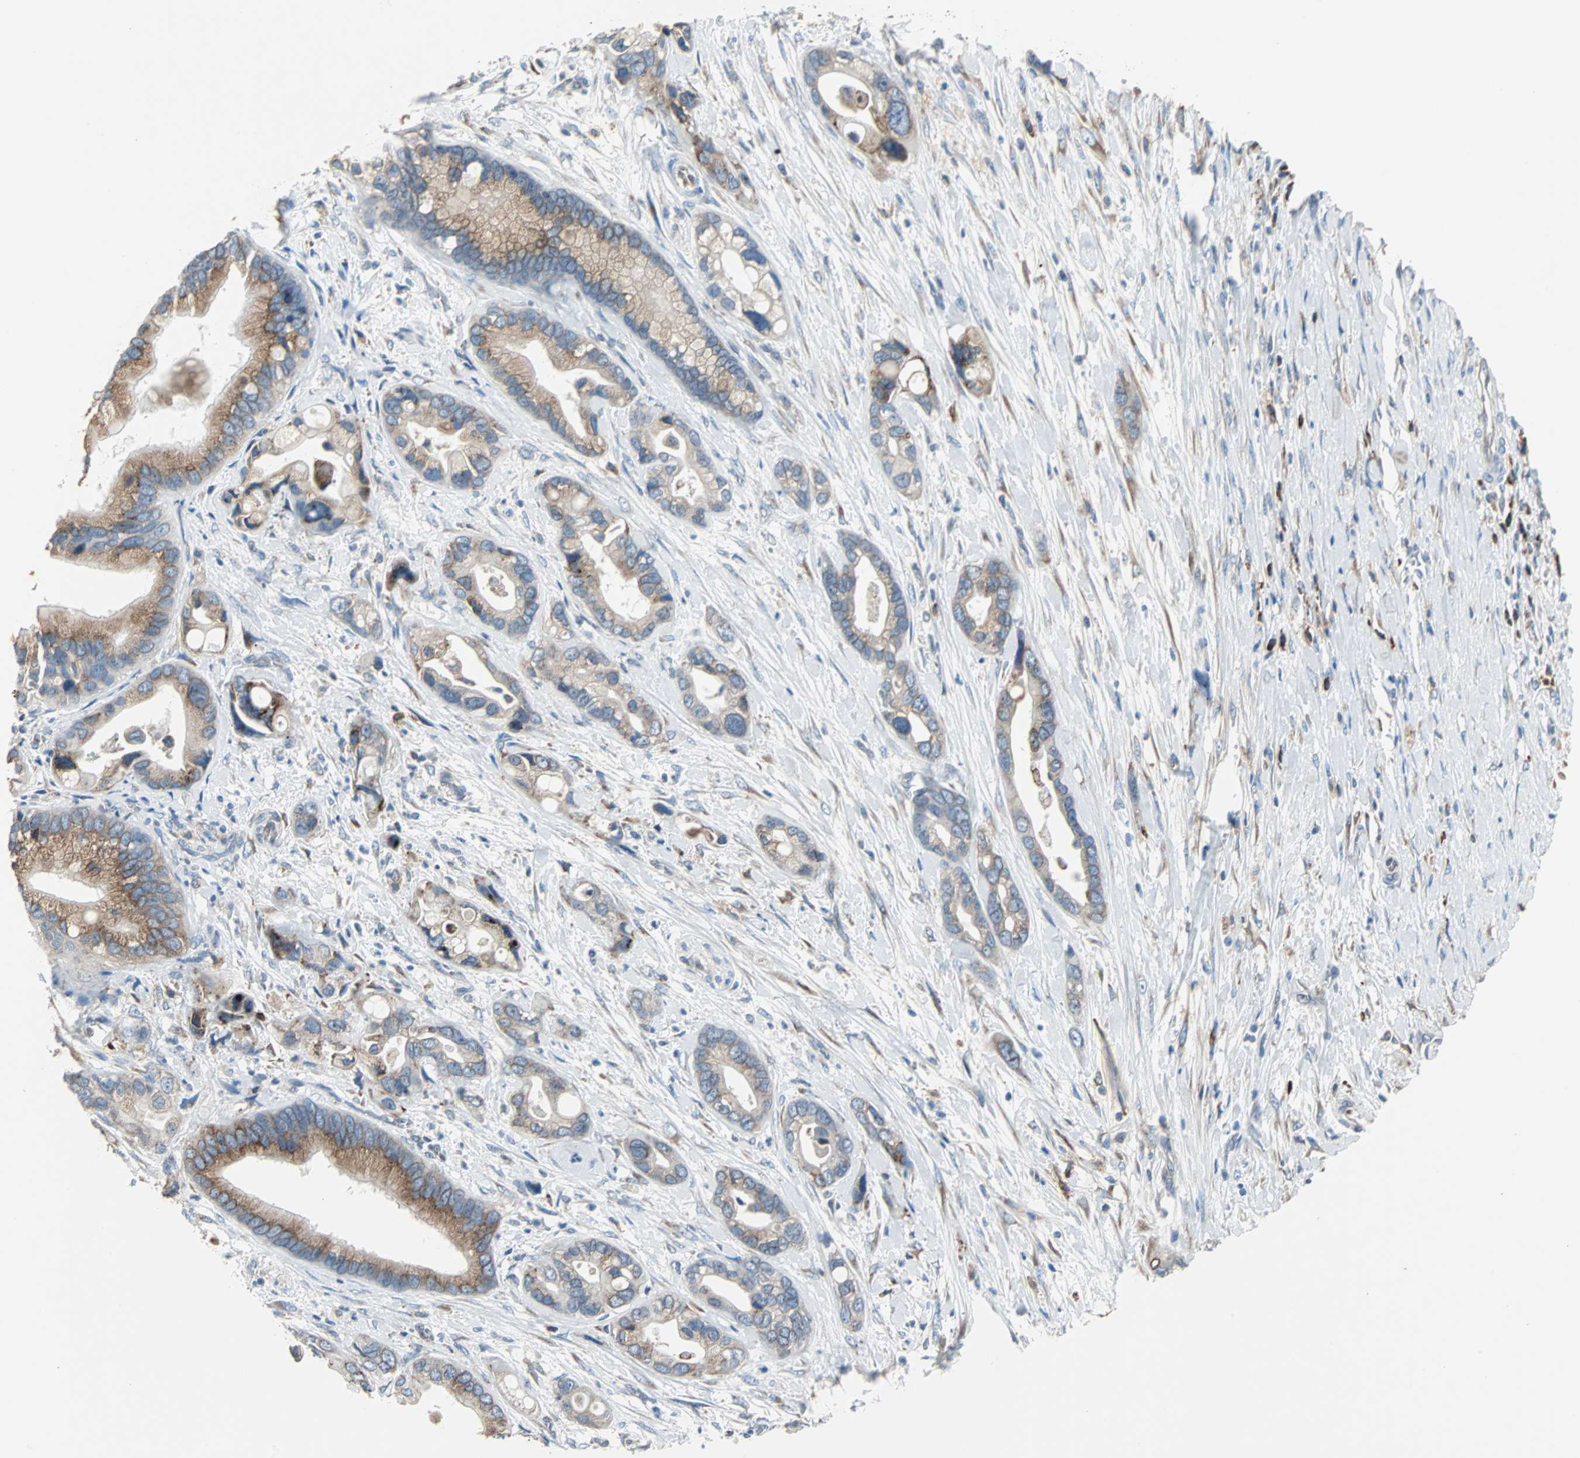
{"staining": {"intensity": "moderate", "quantity": ">75%", "location": "cytoplasmic/membranous"}, "tissue": "pancreatic cancer", "cell_type": "Tumor cells", "image_type": "cancer", "snomed": [{"axis": "morphology", "description": "Adenocarcinoma, NOS"}, {"axis": "topography", "description": "Pancreas"}], "caption": "High-power microscopy captured an immunohistochemistry (IHC) histopathology image of adenocarcinoma (pancreatic), revealing moderate cytoplasmic/membranous expression in about >75% of tumor cells.", "gene": "PDIA4", "patient": {"sex": "female", "age": 77}}